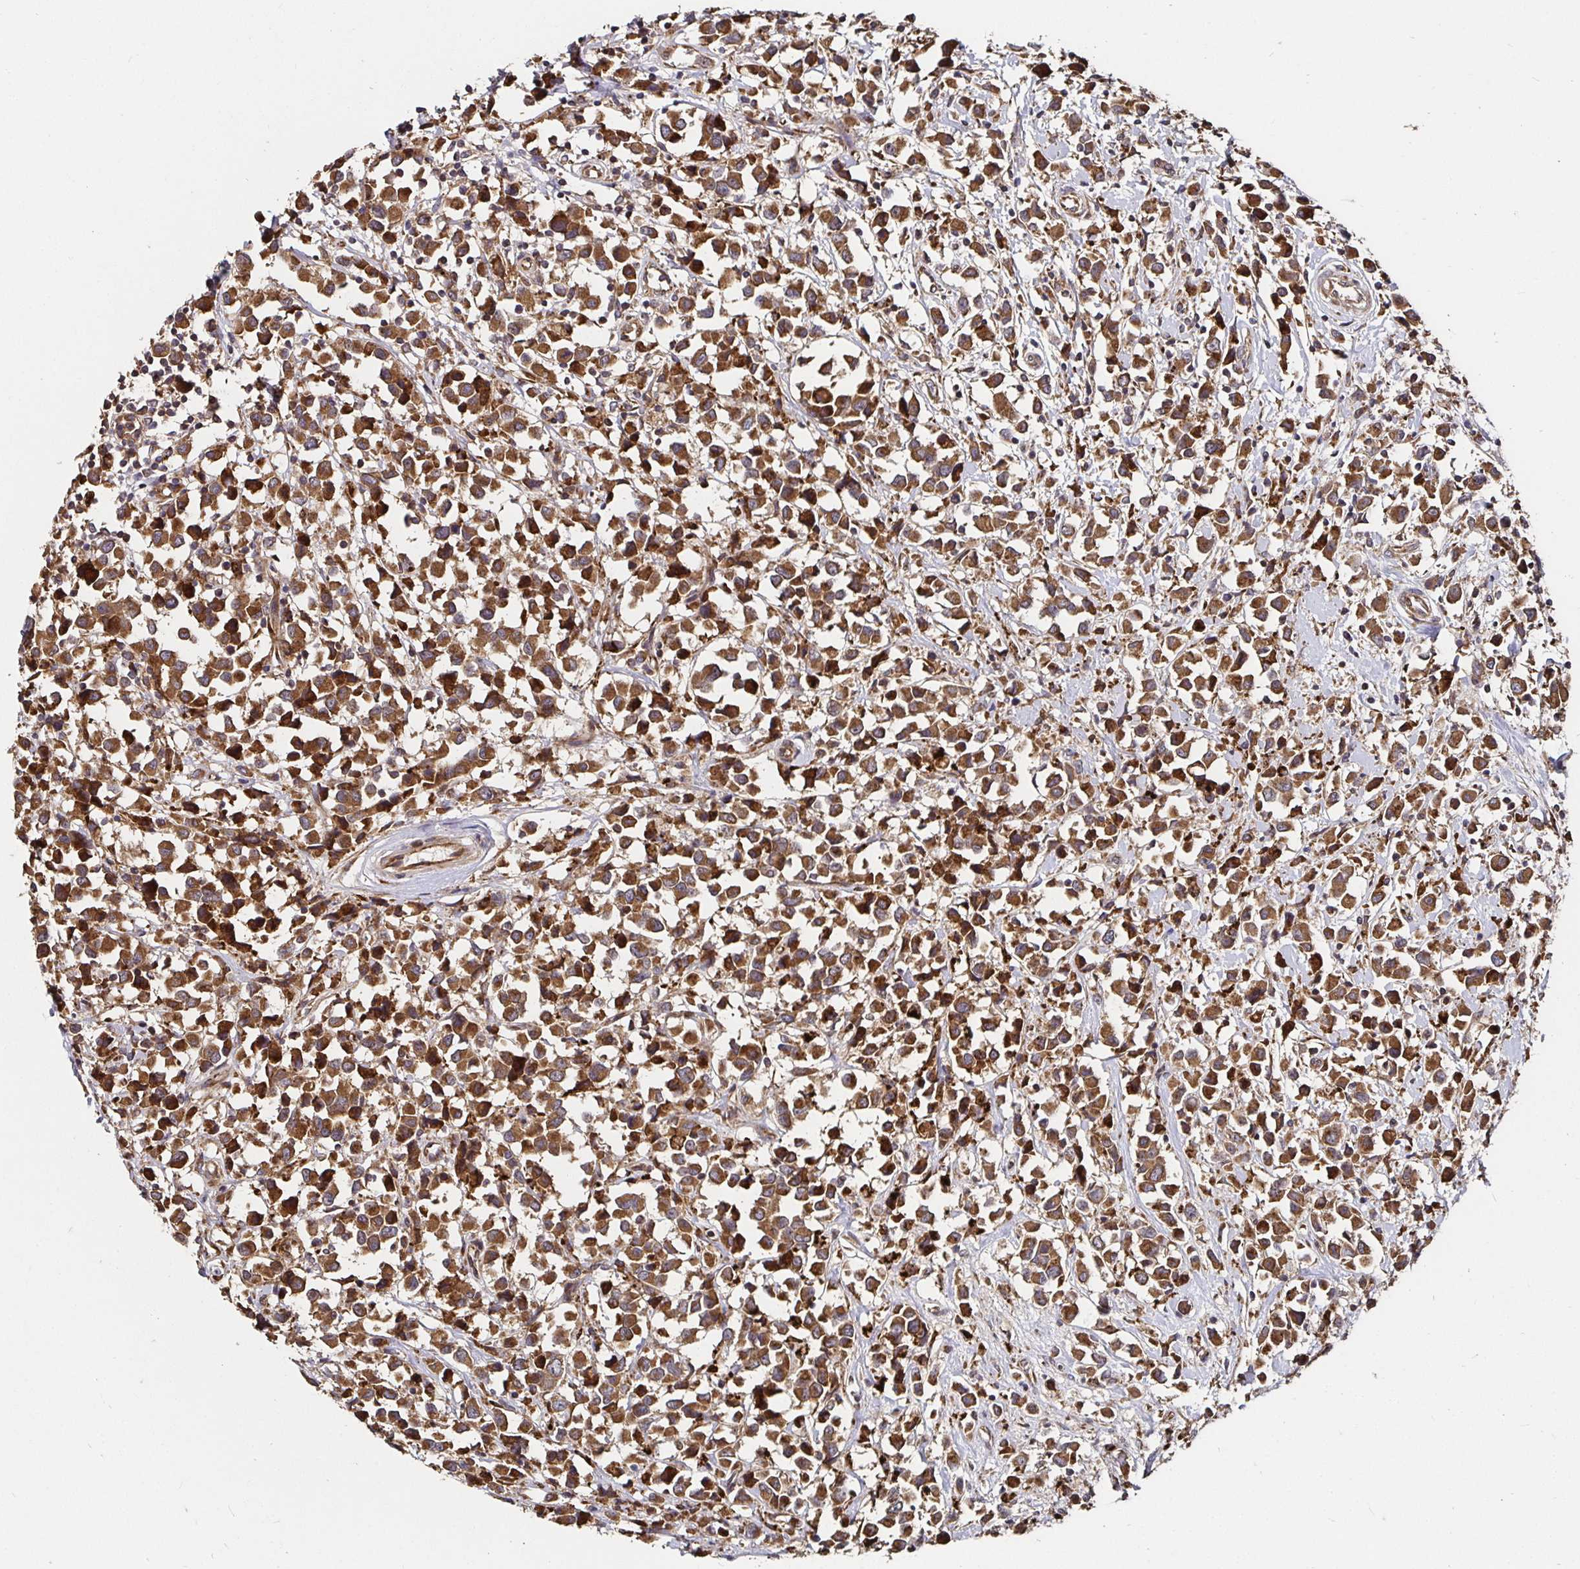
{"staining": {"intensity": "strong", "quantity": ">75%", "location": "cytoplasmic/membranous"}, "tissue": "breast cancer", "cell_type": "Tumor cells", "image_type": "cancer", "snomed": [{"axis": "morphology", "description": "Duct carcinoma"}, {"axis": "topography", "description": "Breast"}], "caption": "Breast cancer (invasive ductal carcinoma) stained with a protein marker displays strong staining in tumor cells.", "gene": "MLST8", "patient": {"sex": "female", "age": 61}}